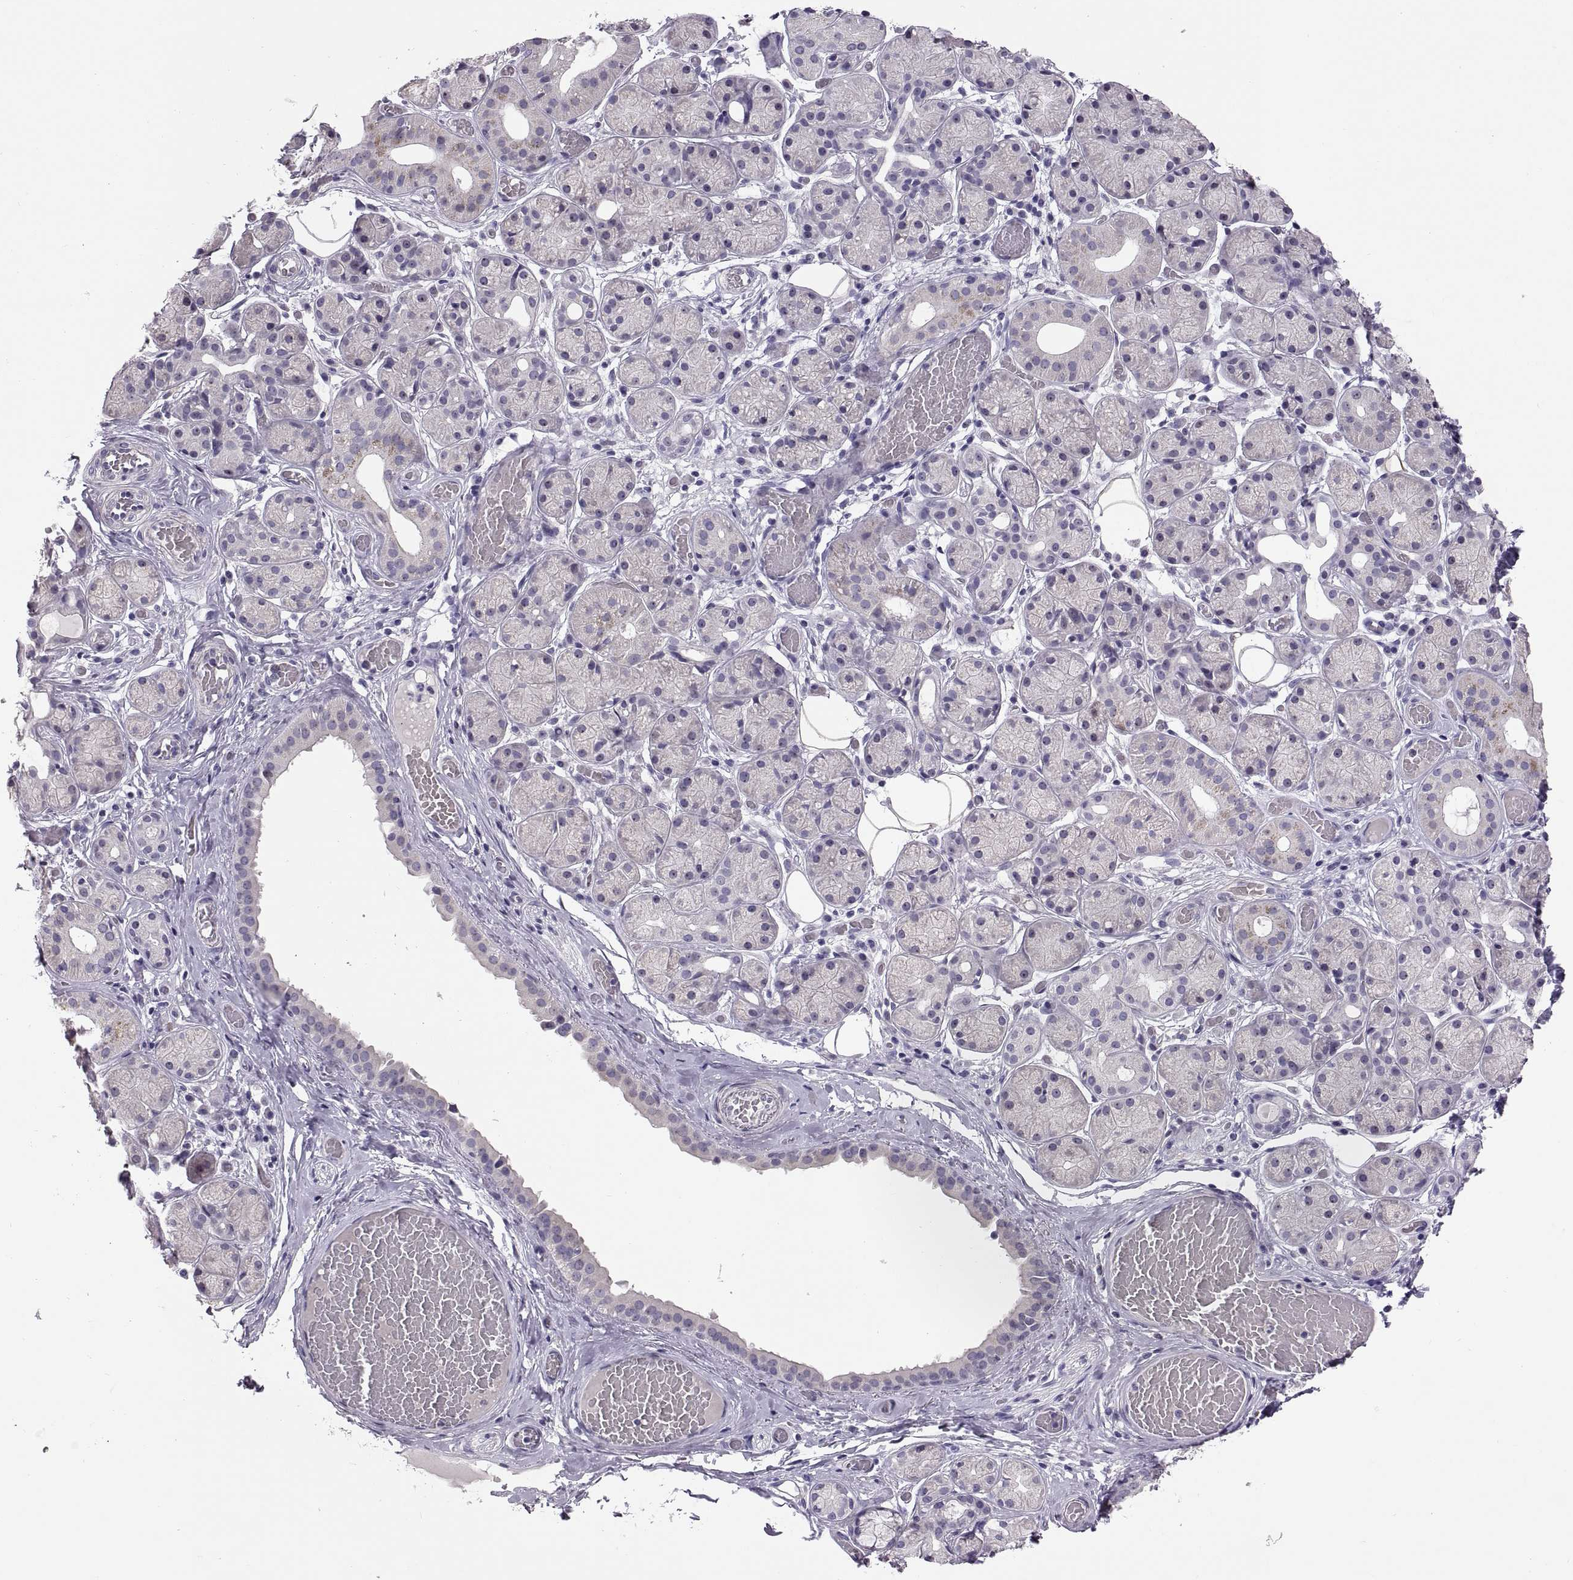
{"staining": {"intensity": "negative", "quantity": "none", "location": "none"}, "tissue": "salivary gland", "cell_type": "Glandular cells", "image_type": "normal", "snomed": [{"axis": "morphology", "description": "Normal tissue, NOS"}, {"axis": "topography", "description": "Salivary gland"}, {"axis": "topography", "description": "Peripheral nerve tissue"}], "caption": "DAB immunohistochemical staining of unremarkable human salivary gland displays no significant staining in glandular cells.", "gene": "VSX2", "patient": {"sex": "male", "age": 71}}